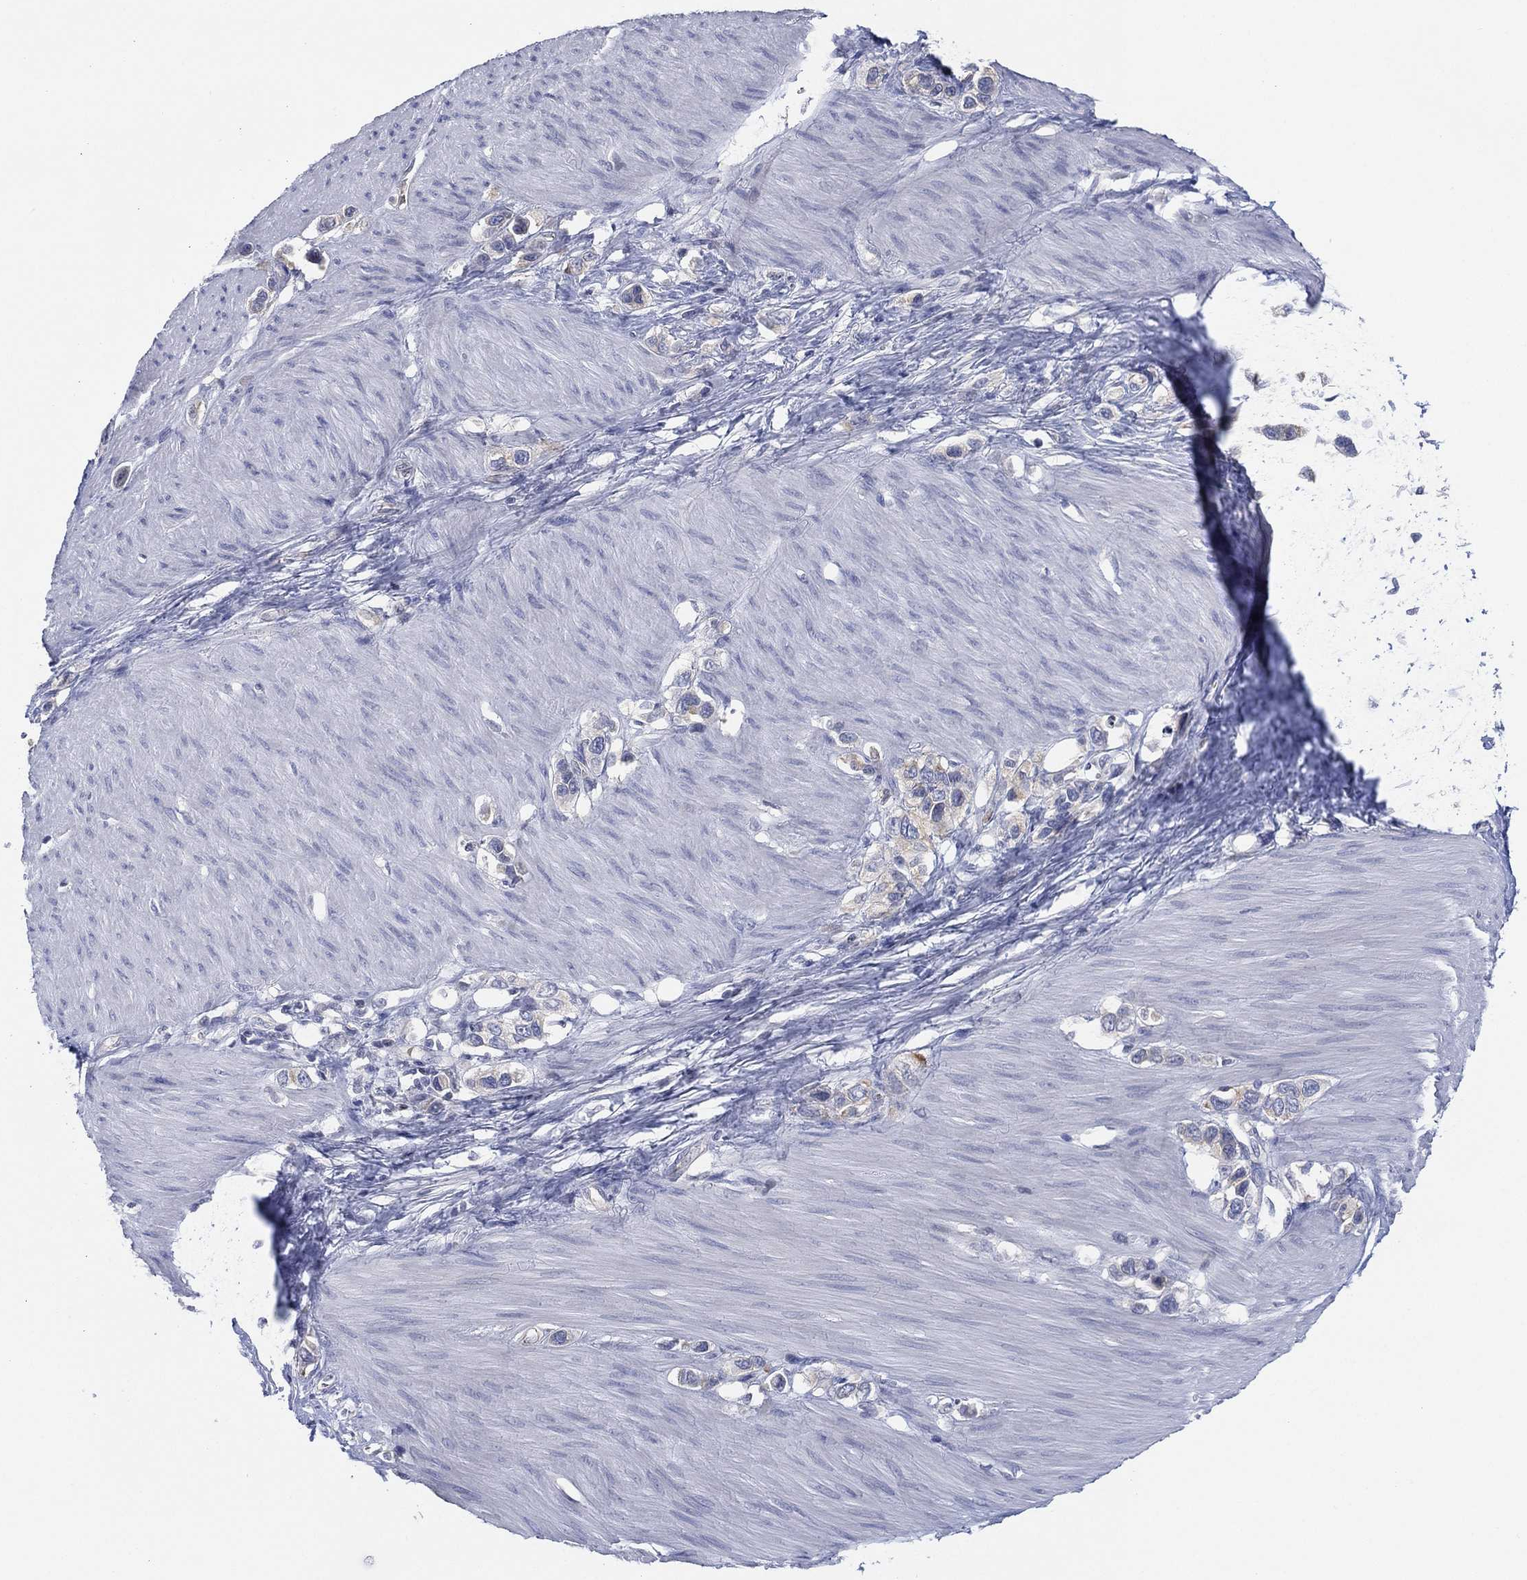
{"staining": {"intensity": "negative", "quantity": "none", "location": "none"}, "tissue": "stomach cancer", "cell_type": "Tumor cells", "image_type": "cancer", "snomed": [{"axis": "morphology", "description": "Normal tissue, NOS"}, {"axis": "morphology", "description": "Adenocarcinoma, NOS"}, {"axis": "morphology", "description": "Adenocarcinoma, High grade"}, {"axis": "topography", "description": "Stomach, upper"}, {"axis": "topography", "description": "Stomach"}], "caption": "Tumor cells show no significant positivity in adenocarcinoma (high-grade) (stomach). (DAB (3,3'-diaminobenzidine) immunohistochemistry (IHC) visualized using brightfield microscopy, high magnification).", "gene": "CFTR", "patient": {"sex": "female", "age": 65}}